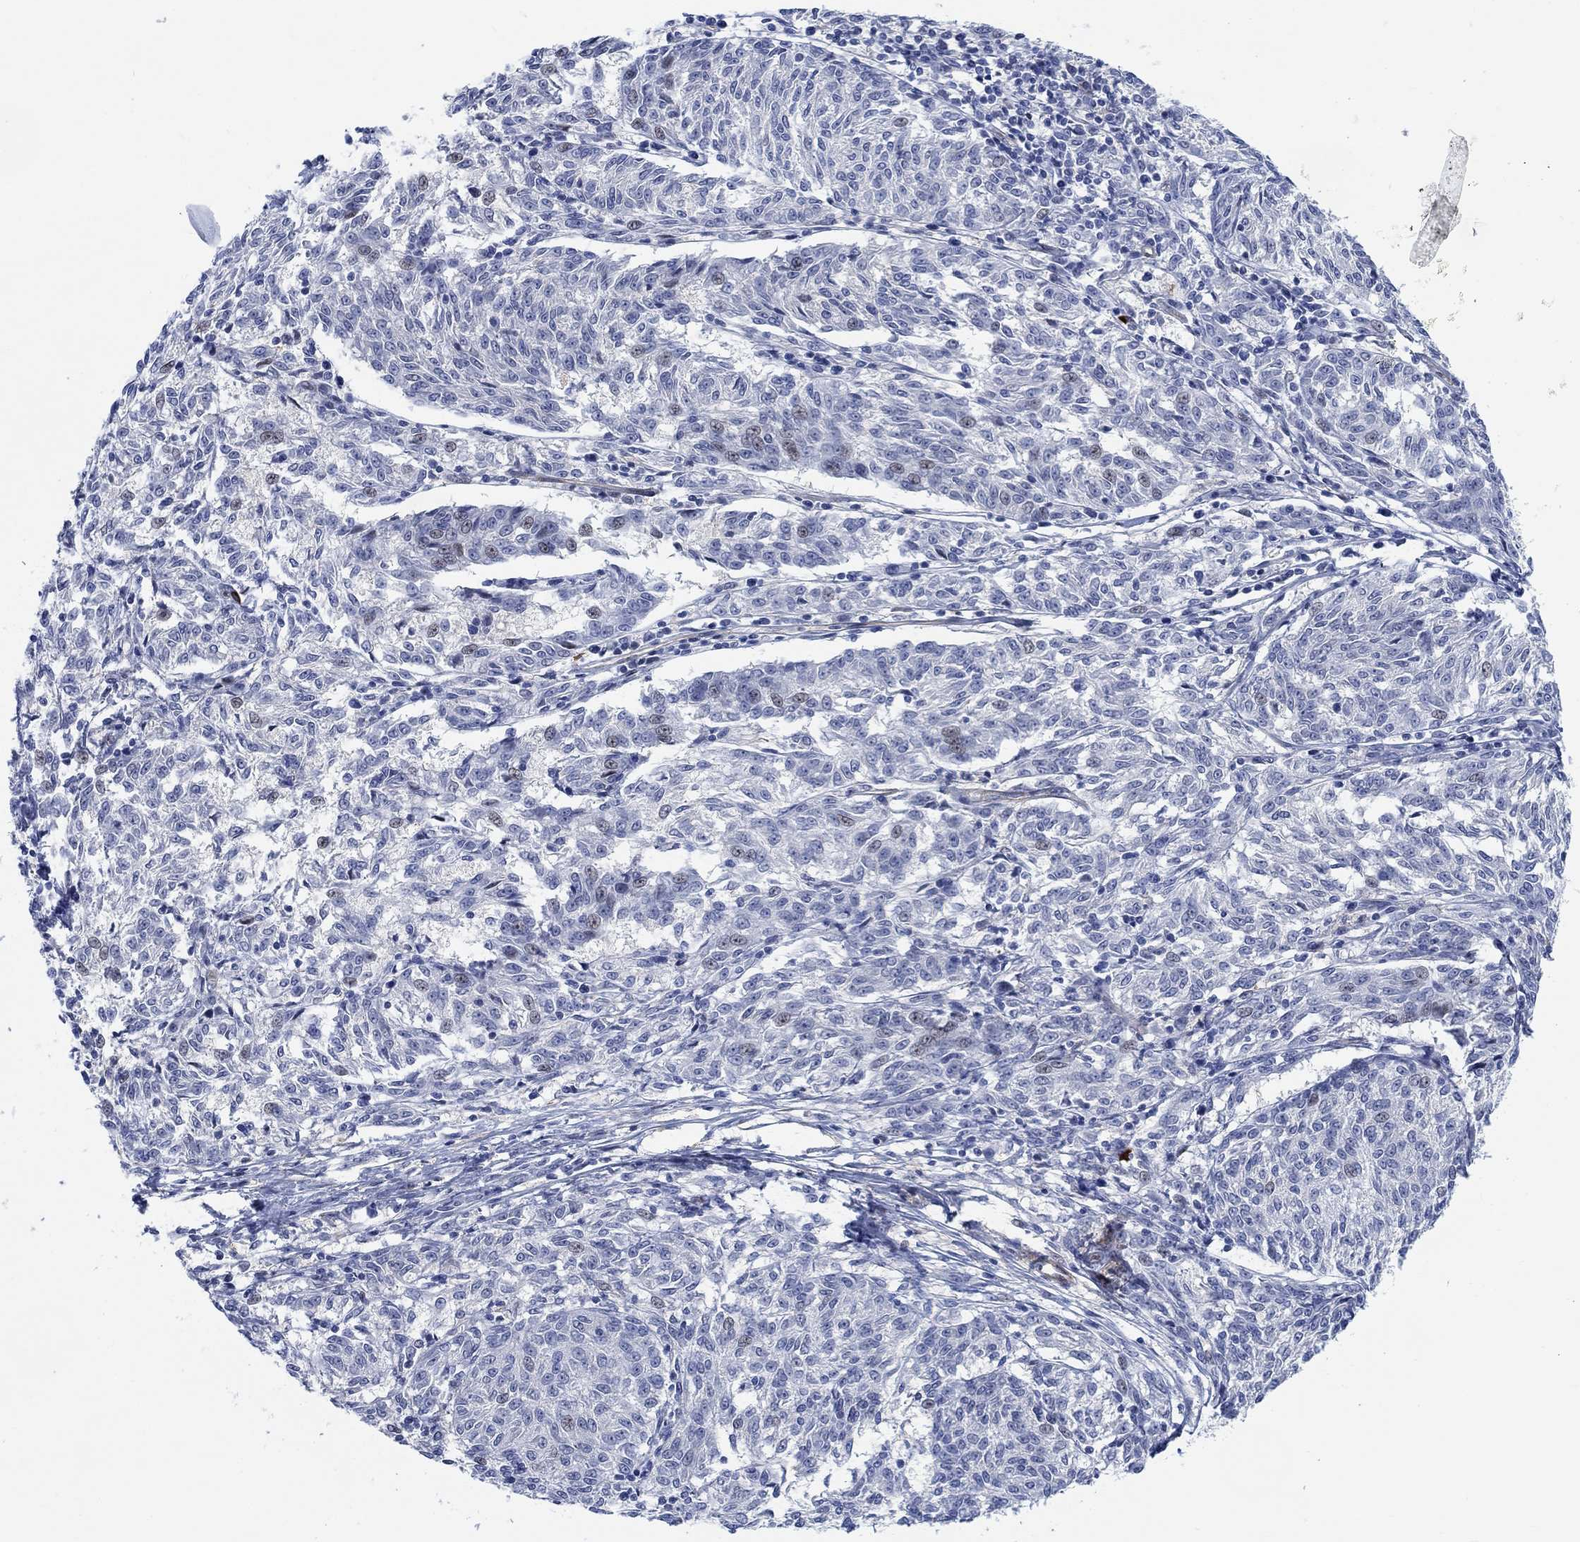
{"staining": {"intensity": "weak", "quantity": "<25%", "location": "nuclear"}, "tissue": "melanoma", "cell_type": "Tumor cells", "image_type": "cancer", "snomed": [{"axis": "morphology", "description": "Malignant melanoma, NOS"}, {"axis": "topography", "description": "Skin"}], "caption": "An IHC photomicrograph of melanoma is shown. There is no staining in tumor cells of melanoma.", "gene": "KCNH8", "patient": {"sex": "female", "age": 72}}